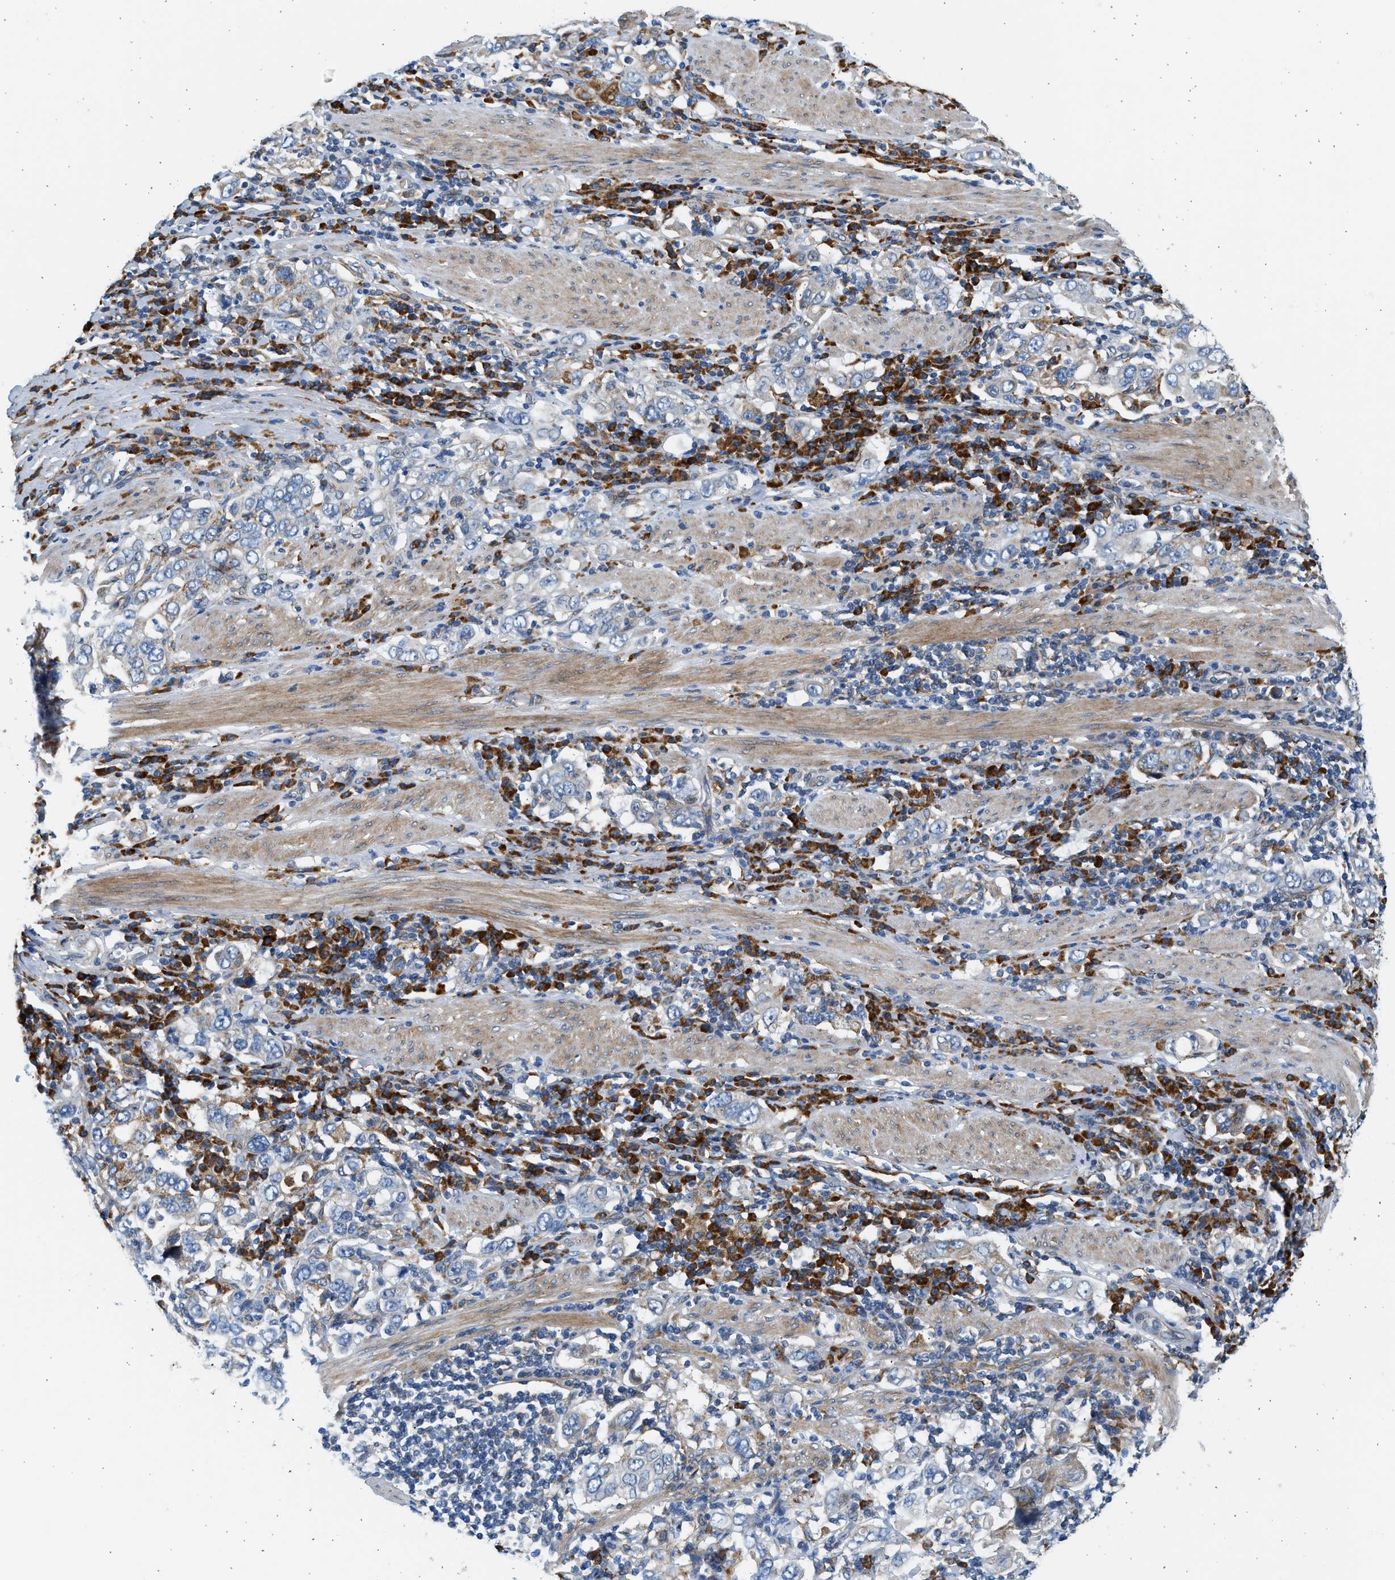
{"staining": {"intensity": "negative", "quantity": "none", "location": "none"}, "tissue": "stomach cancer", "cell_type": "Tumor cells", "image_type": "cancer", "snomed": [{"axis": "morphology", "description": "Adenocarcinoma, NOS"}, {"axis": "topography", "description": "Stomach, upper"}], "caption": "Human stomach adenocarcinoma stained for a protein using IHC demonstrates no expression in tumor cells.", "gene": "CNTN6", "patient": {"sex": "male", "age": 62}}